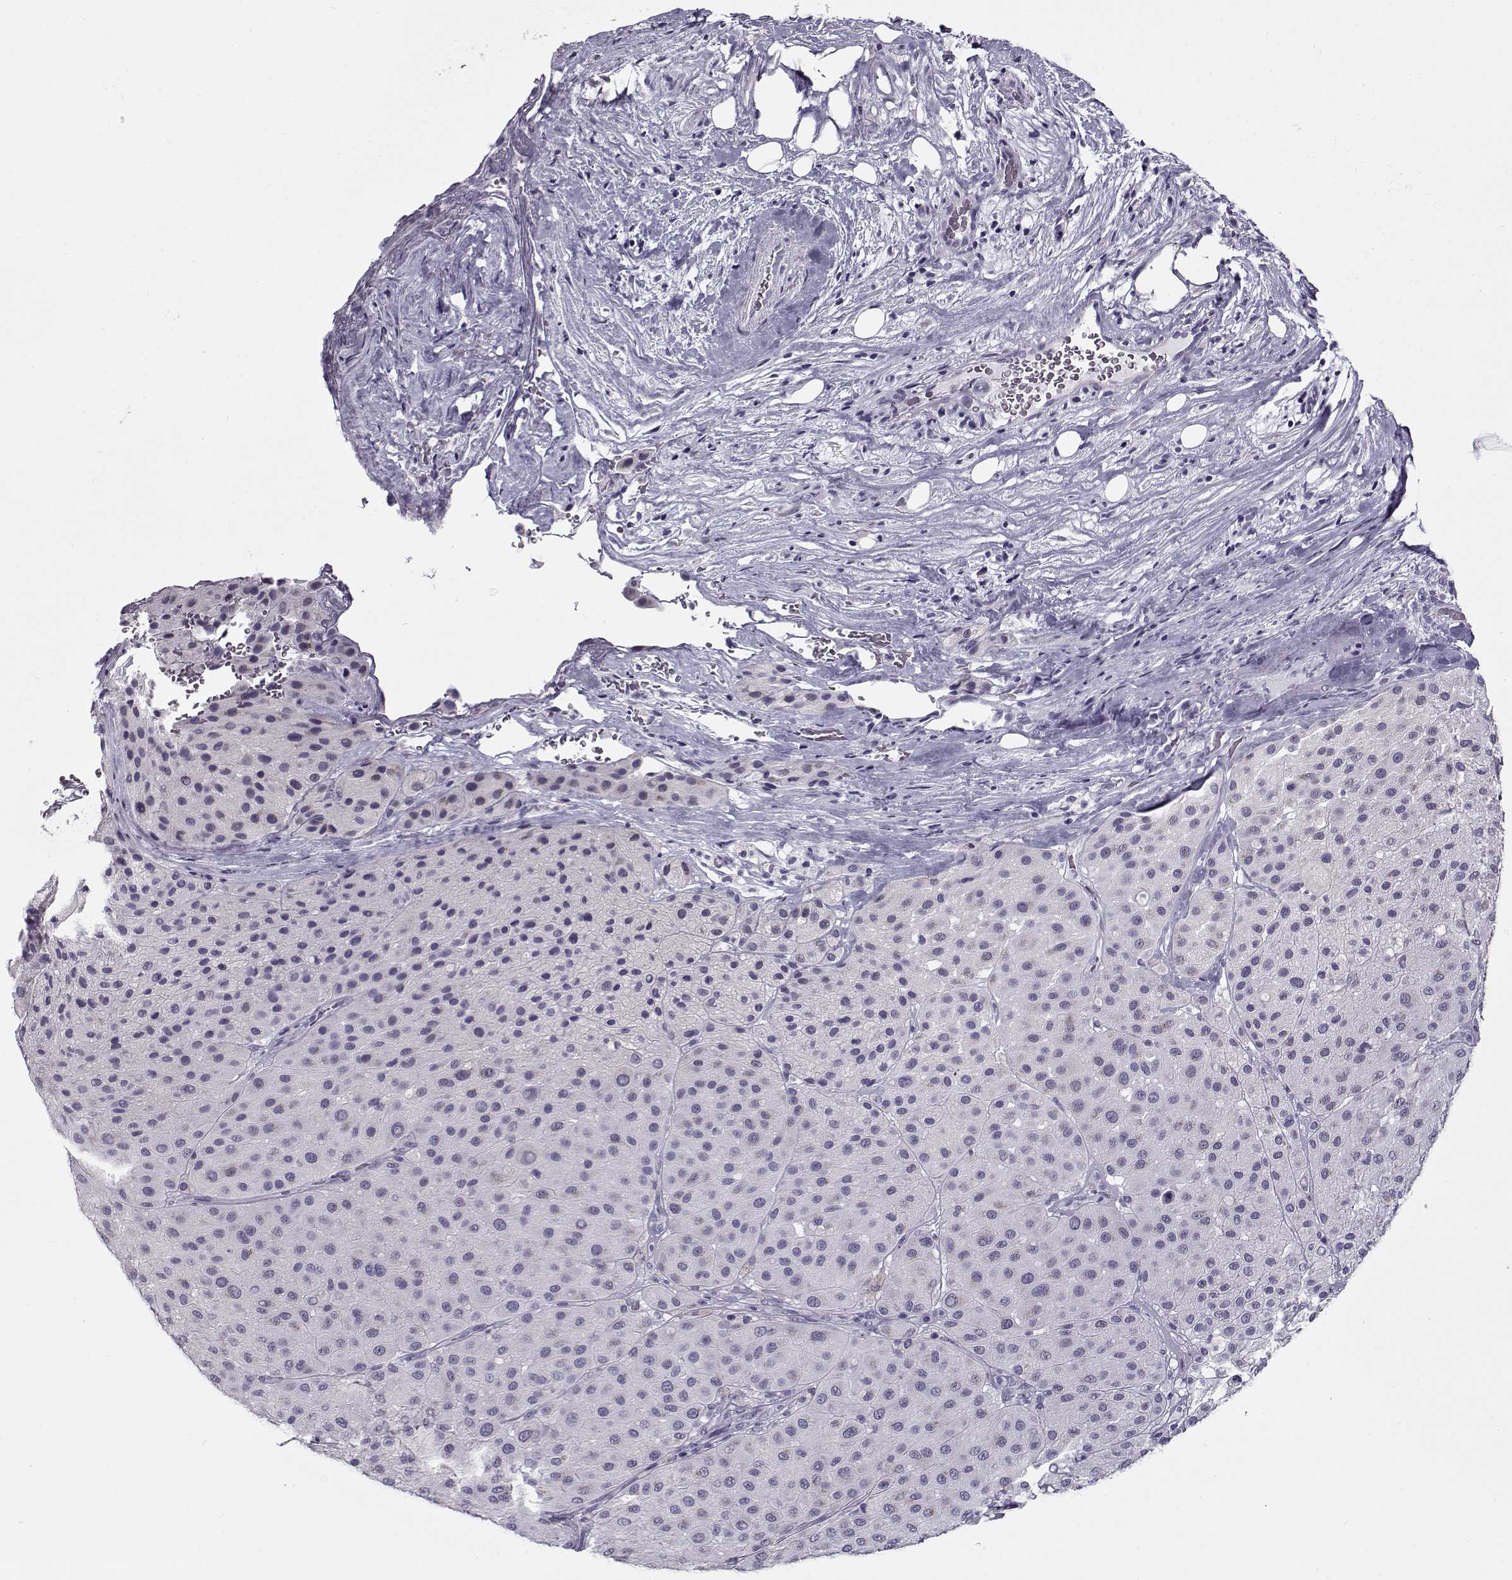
{"staining": {"intensity": "negative", "quantity": "none", "location": "none"}, "tissue": "melanoma", "cell_type": "Tumor cells", "image_type": "cancer", "snomed": [{"axis": "morphology", "description": "Malignant melanoma, Metastatic site"}, {"axis": "topography", "description": "Smooth muscle"}], "caption": "Immunohistochemistry of melanoma displays no positivity in tumor cells. (Immunohistochemistry, brightfield microscopy, high magnification).", "gene": "GAGE2A", "patient": {"sex": "male", "age": 41}}